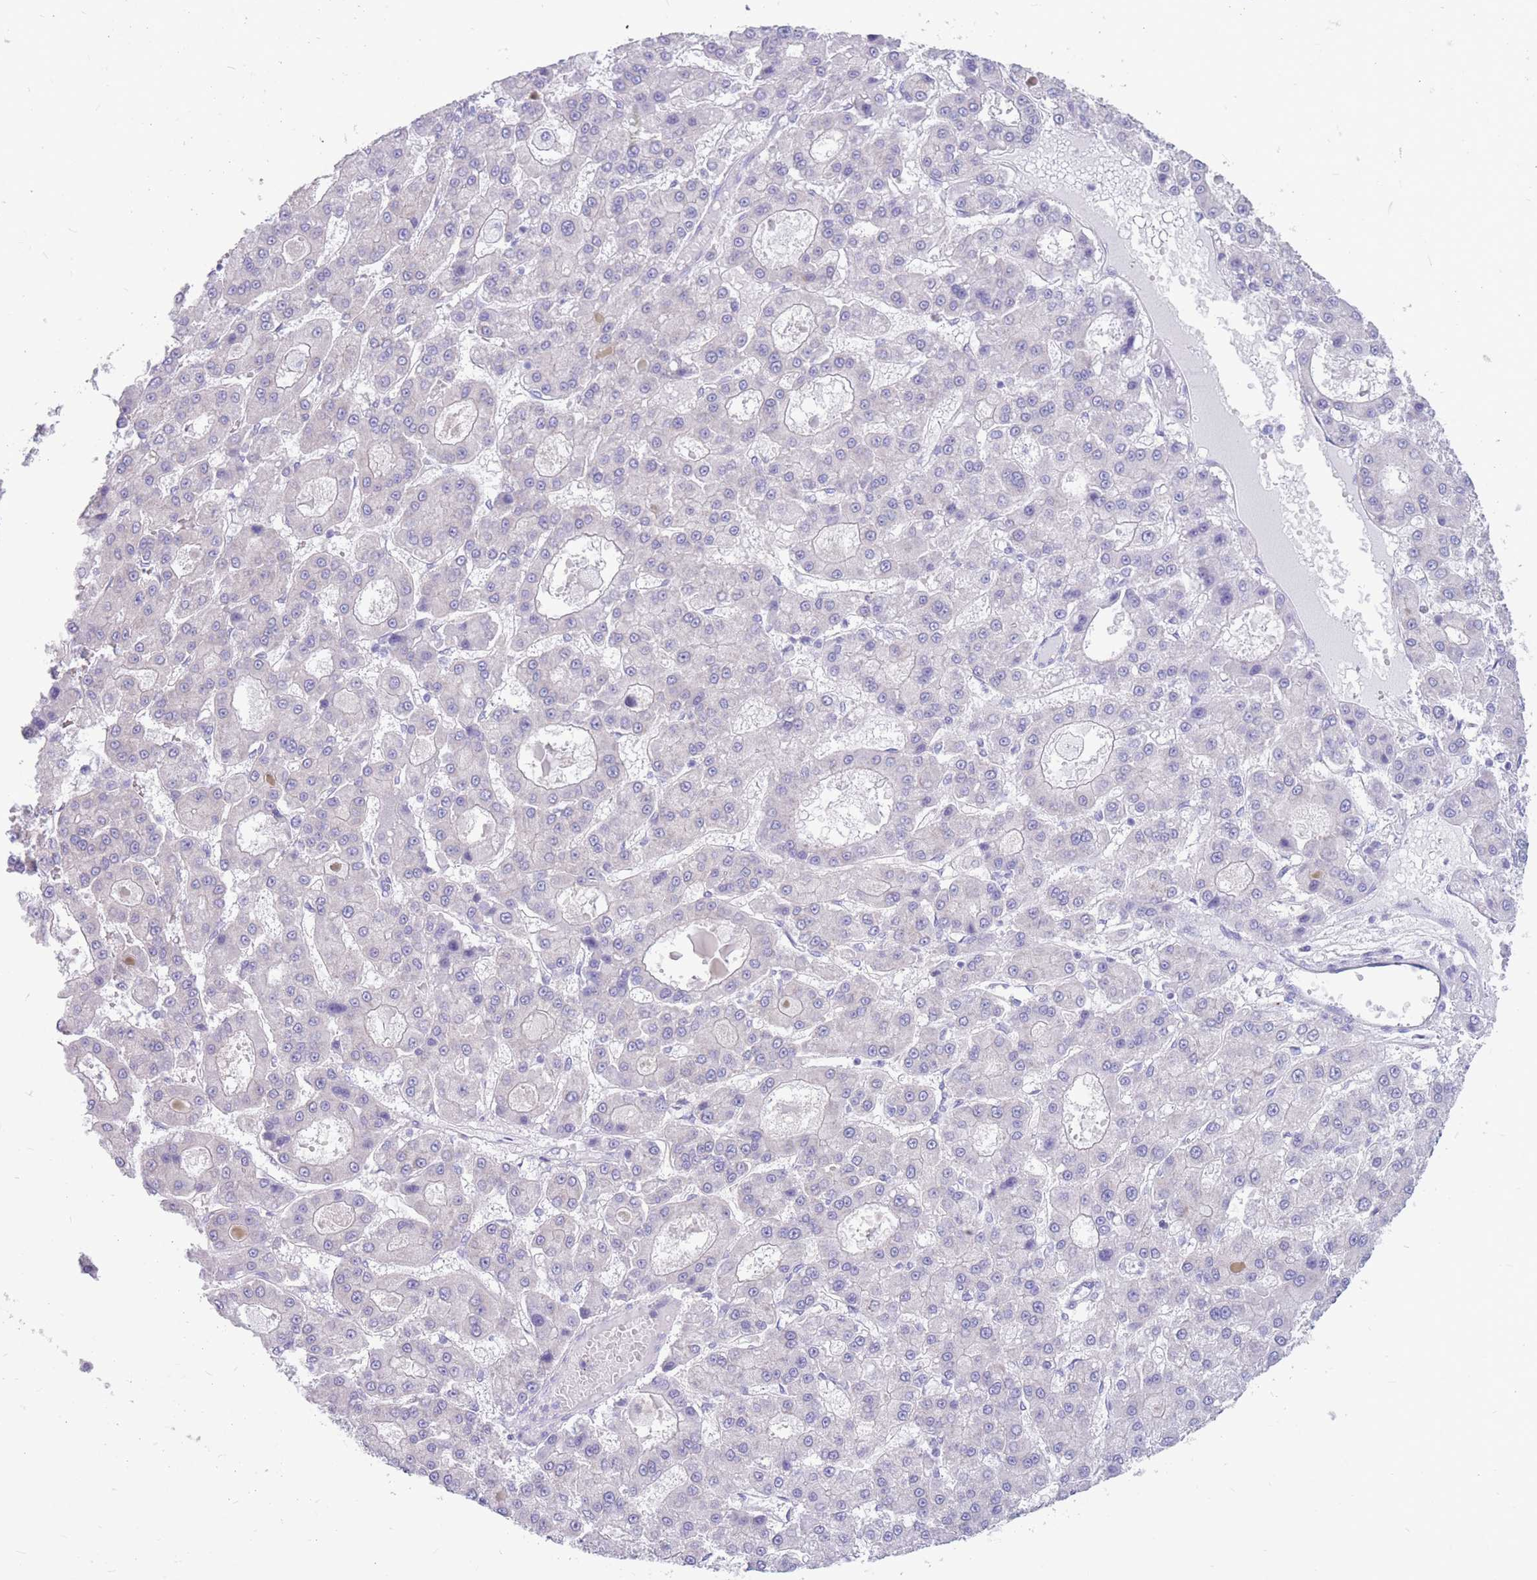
{"staining": {"intensity": "negative", "quantity": "none", "location": "none"}, "tissue": "liver cancer", "cell_type": "Tumor cells", "image_type": "cancer", "snomed": [{"axis": "morphology", "description": "Carcinoma, Hepatocellular, NOS"}, {"axis": "topography", "description": "Liver"}], "caption": "High power microscopy image of an IHC photomicrograph of liver cancer (hepatocellular carcinoma), revealing no significant expression in tumor cells.", "gene": "MTSS2", "patient": {"sex": "male", "age": 70}}